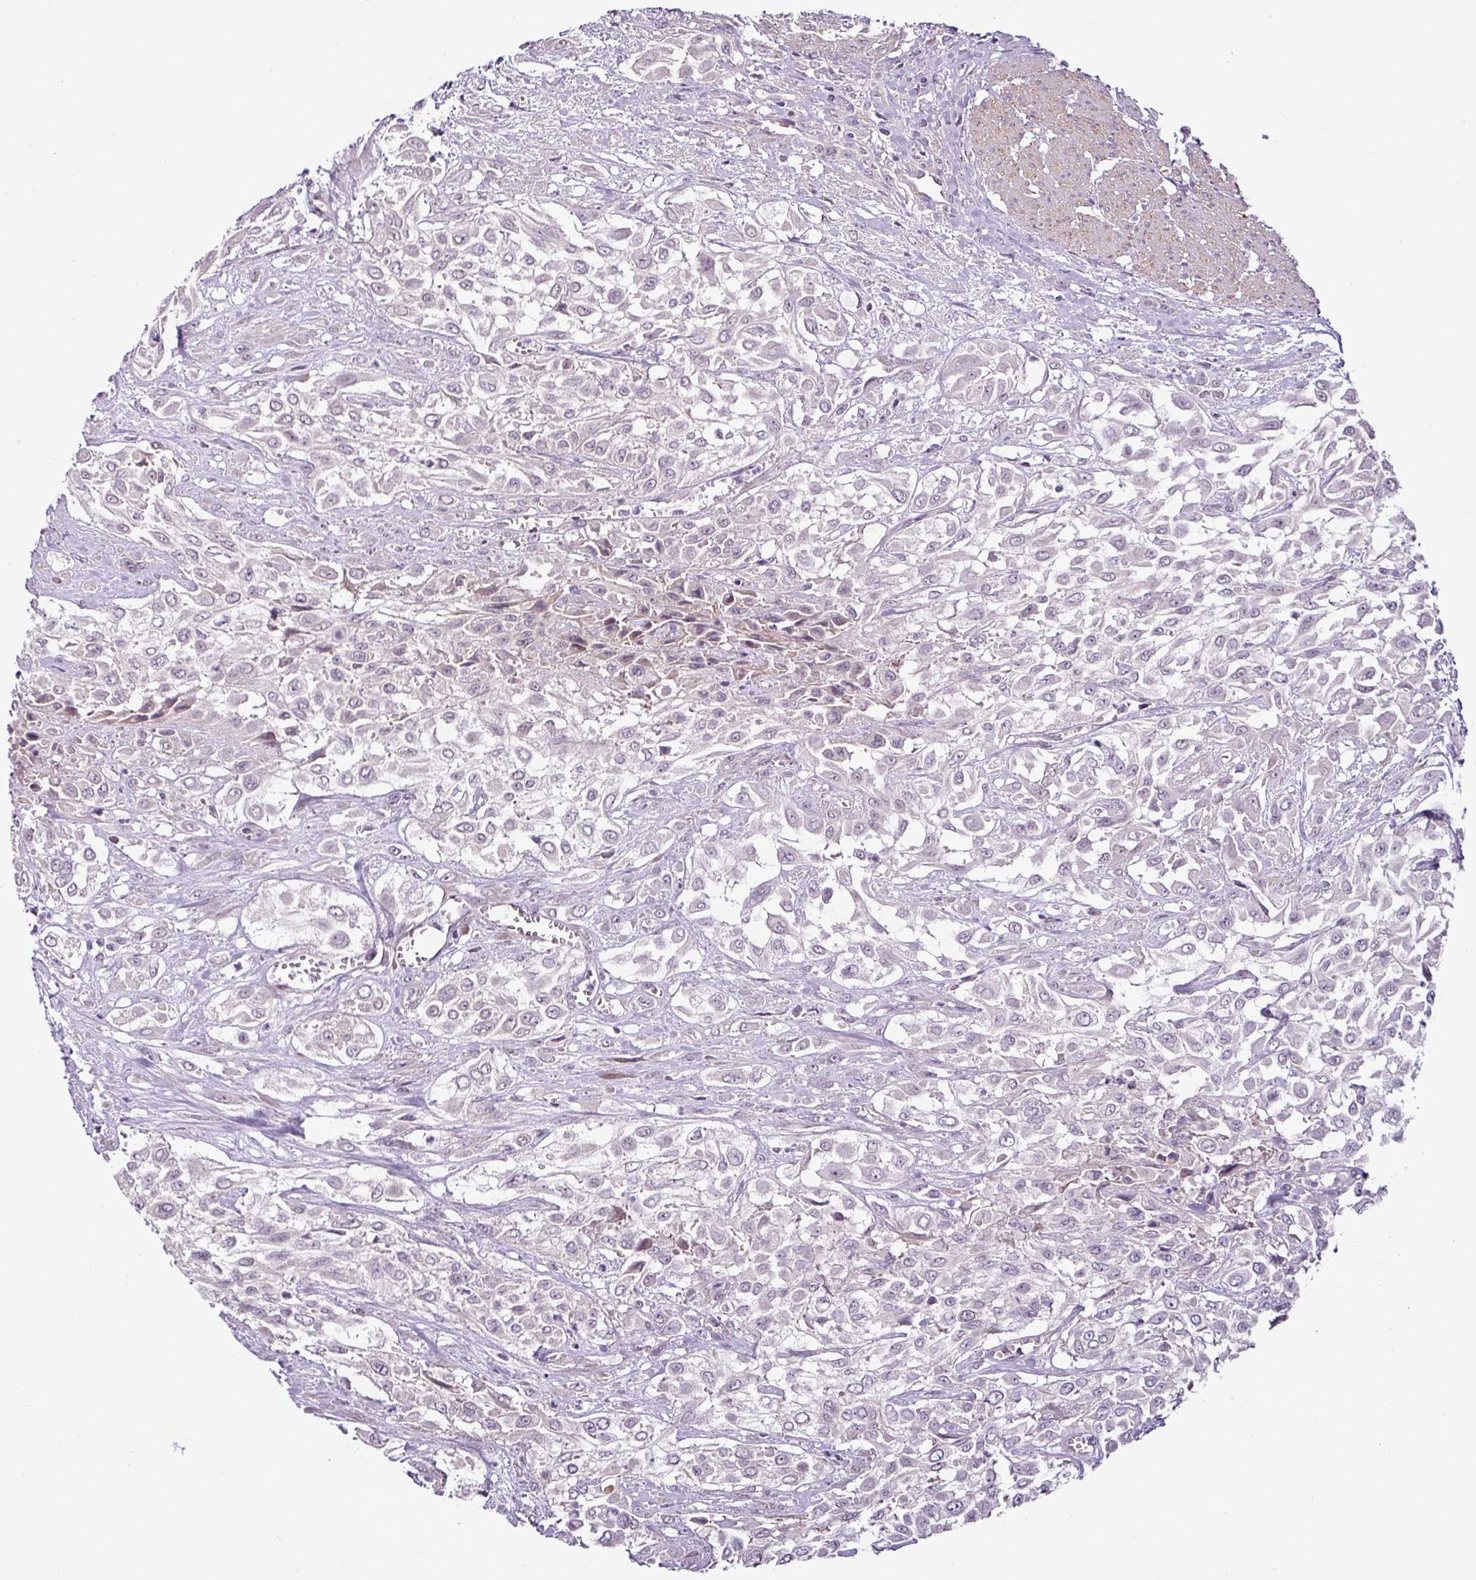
{"staining": {"intensity": "negative", "quantity": "none", "location": "none"}, "tissue": "urothelial cancer", "cell_type": "Tumor cells", "image_type": "cancer", "snomed": [{"axis": "morphology", "description": "Urothelial carcinoma, High grade"}, {"axis": "topography", "description": "Urinary bladder"}], "caption": "High power microscopy histopathology image of an immunohistochemistry photomicrograph of urothelial cancer, revealing no significant expression in tumor cells.", "gene": "OR52D1", "patient": {"sex": "male", "age": 57}}